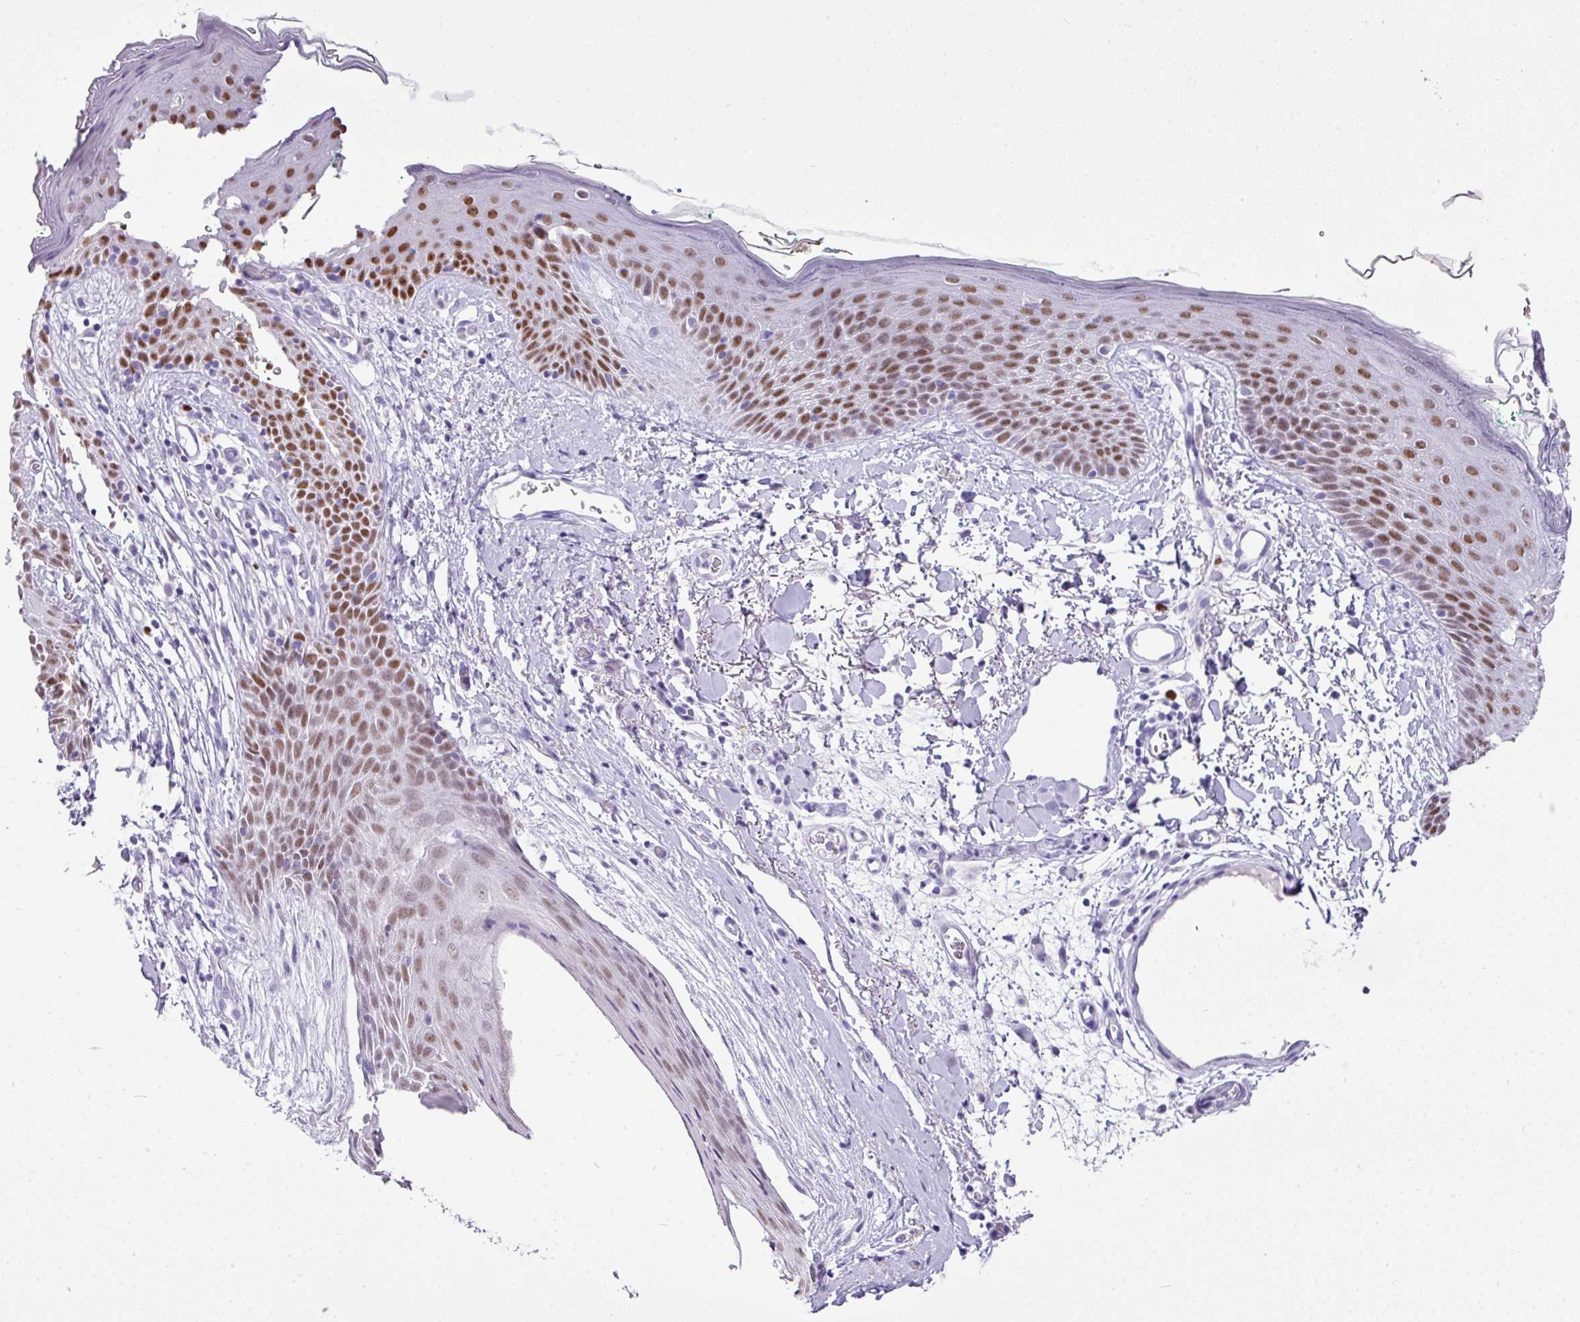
{"staining": {"intensity": "negative", "quantity": "none", "location": "none"}, "tissue": "skin", "cell_type": "Fibroblasts", "image_type": "normal", "snomed": [{"axis": "morphology", "description": "Normal tissue, NOS"}, {"axis": "topography", "description": "Skin"}], "caption": "Human skin stained for a protein using IHC reveals no staining in fibroblasts.", "gene": "BCL11A", "patient": {"sex": "male", "age": 79}}